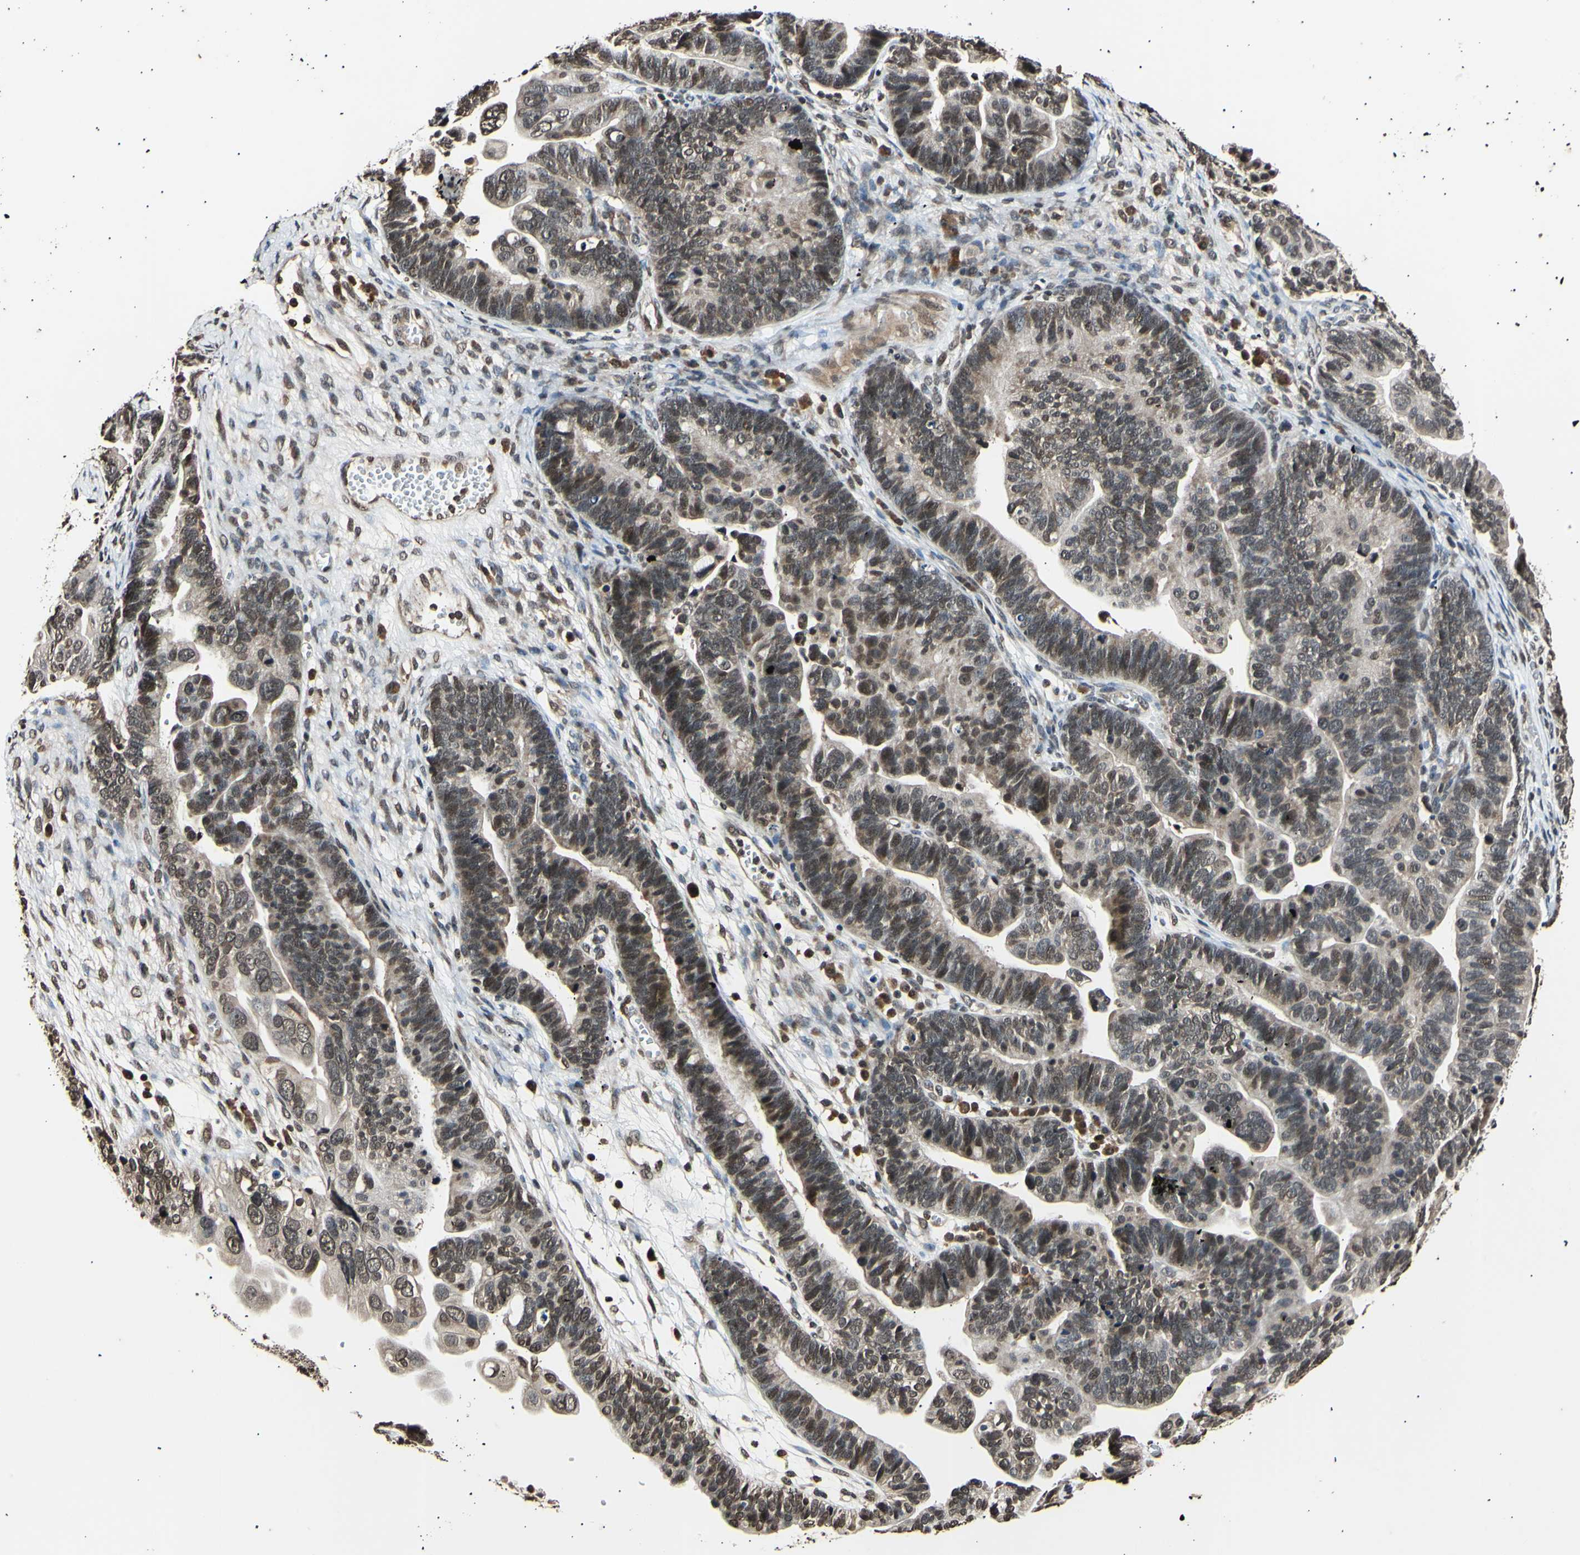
{"staining": {"intensity": "weak", "quantity": "25%-75%", "location": "cytoplasmic/membranous,nuclear"}, "tissue": "ovarian cancer", "cell_type": "Tumor cells", "image_type": "cancer", "snomed": [{"axis": "morphology", "description": "Cystadenocarcinoma, serous, NOS"}, {"axis": "topography", "description": "Ovary"}], "caption": "This micrograph reveals IHC staining of ovarian cancer (serous cystadenocarcinoma), with low weak cytoplasmic/membranous and nuclear positivity in approximately 25%-75% of tumor cells.", "gene": "ANAPC7", "patient": {"sex": "female", "age": 56}}